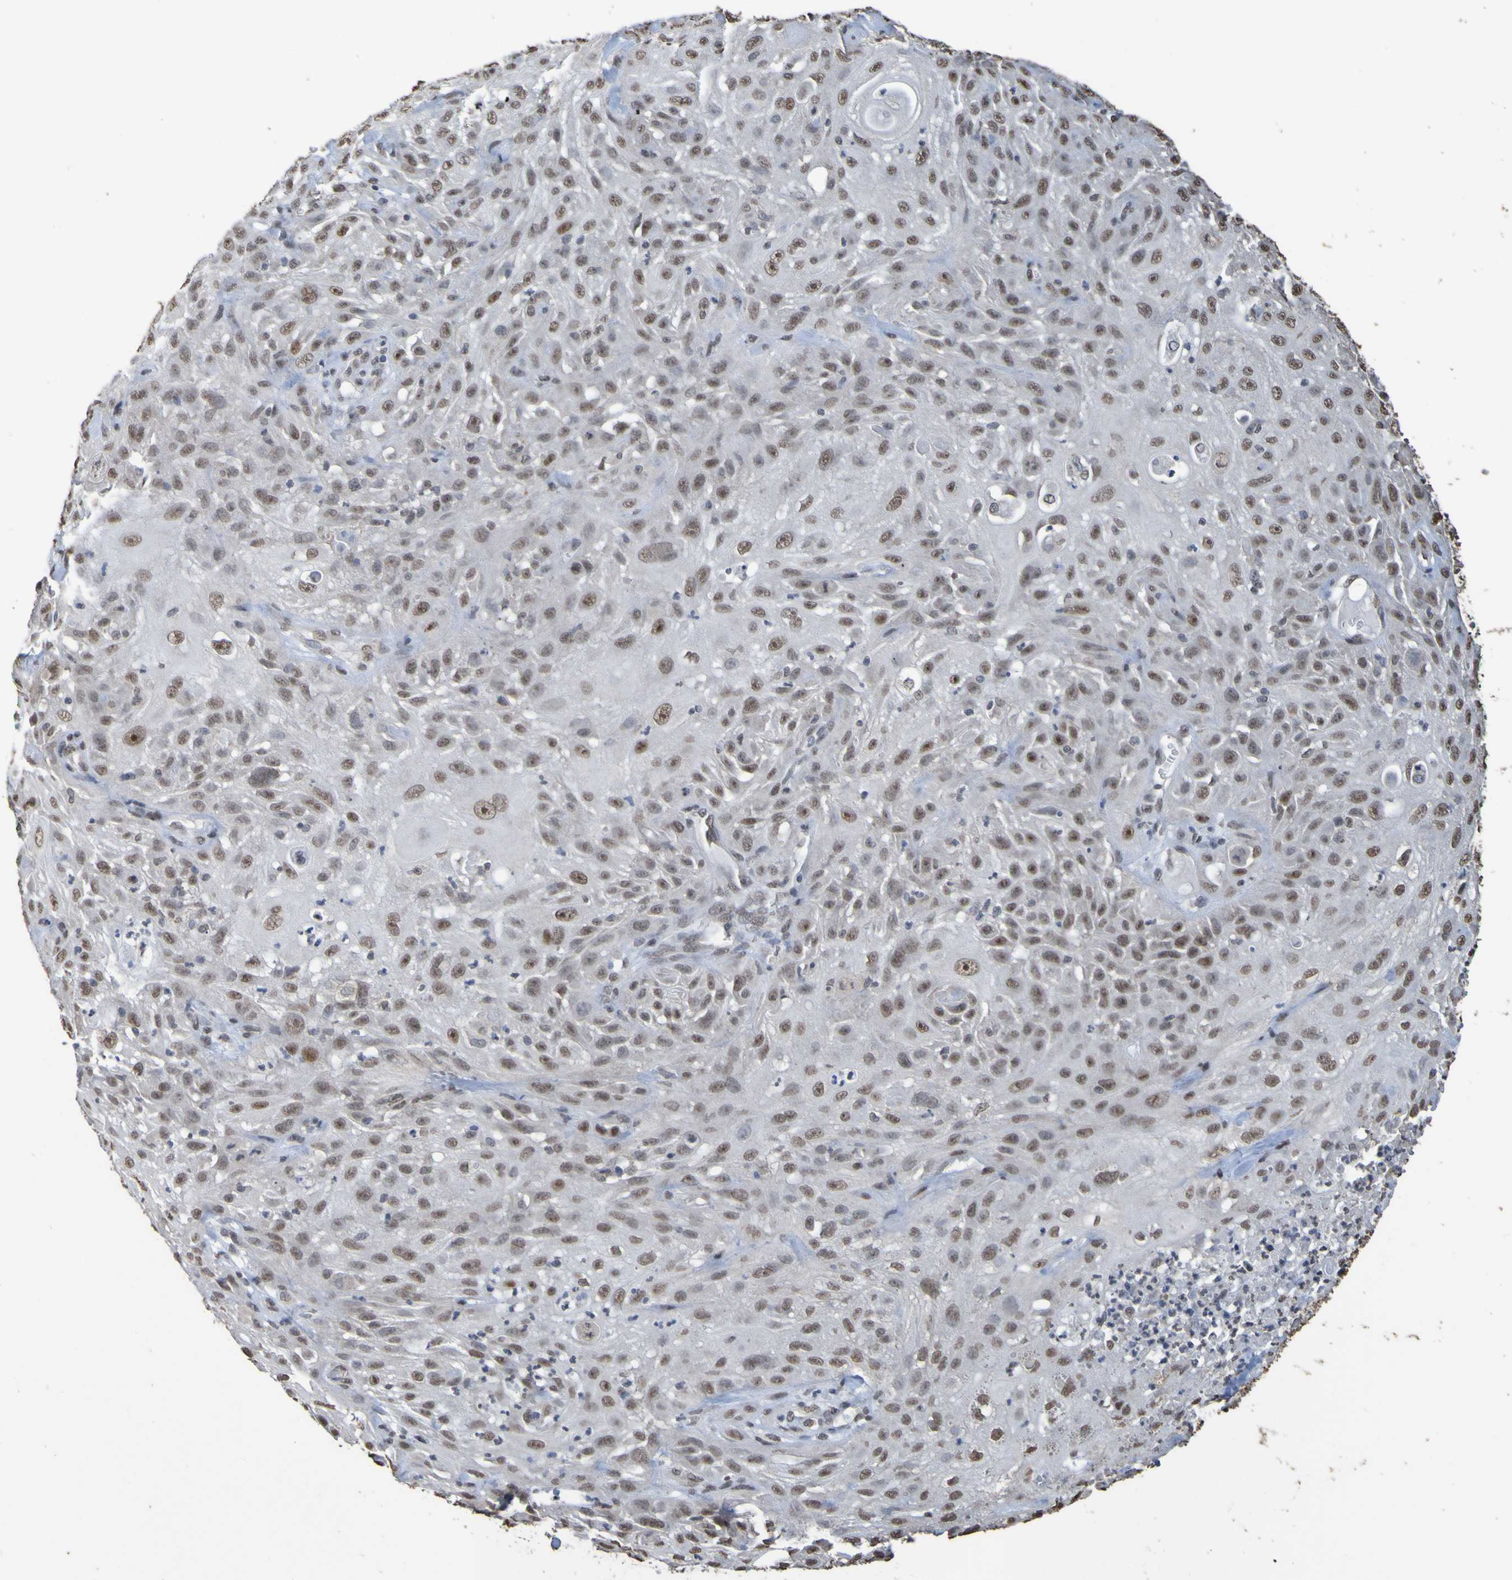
{"staining": {"intensity": "weak", "quantity": ">75%", "location": "nuclear"}, "tissue": "skin cancer", "cell_type": "Tumor cells", "image_type": "cancer", "snomed": [{"axis": "morphology", "description": "Squamous cell carcinoma, NOS"}, {"axis": "topography", "description": "Skin"}], "caption": "IHC of squamous cell carcinoma (skin) demonstrates low levels of weak nuclear expression in about >75% of tumor cells. The protein of interest is shown in brown color, while the nuclei are stained blue.", "gene": "ALKBH2", "patient": {"sex": "male", "age": 75}}